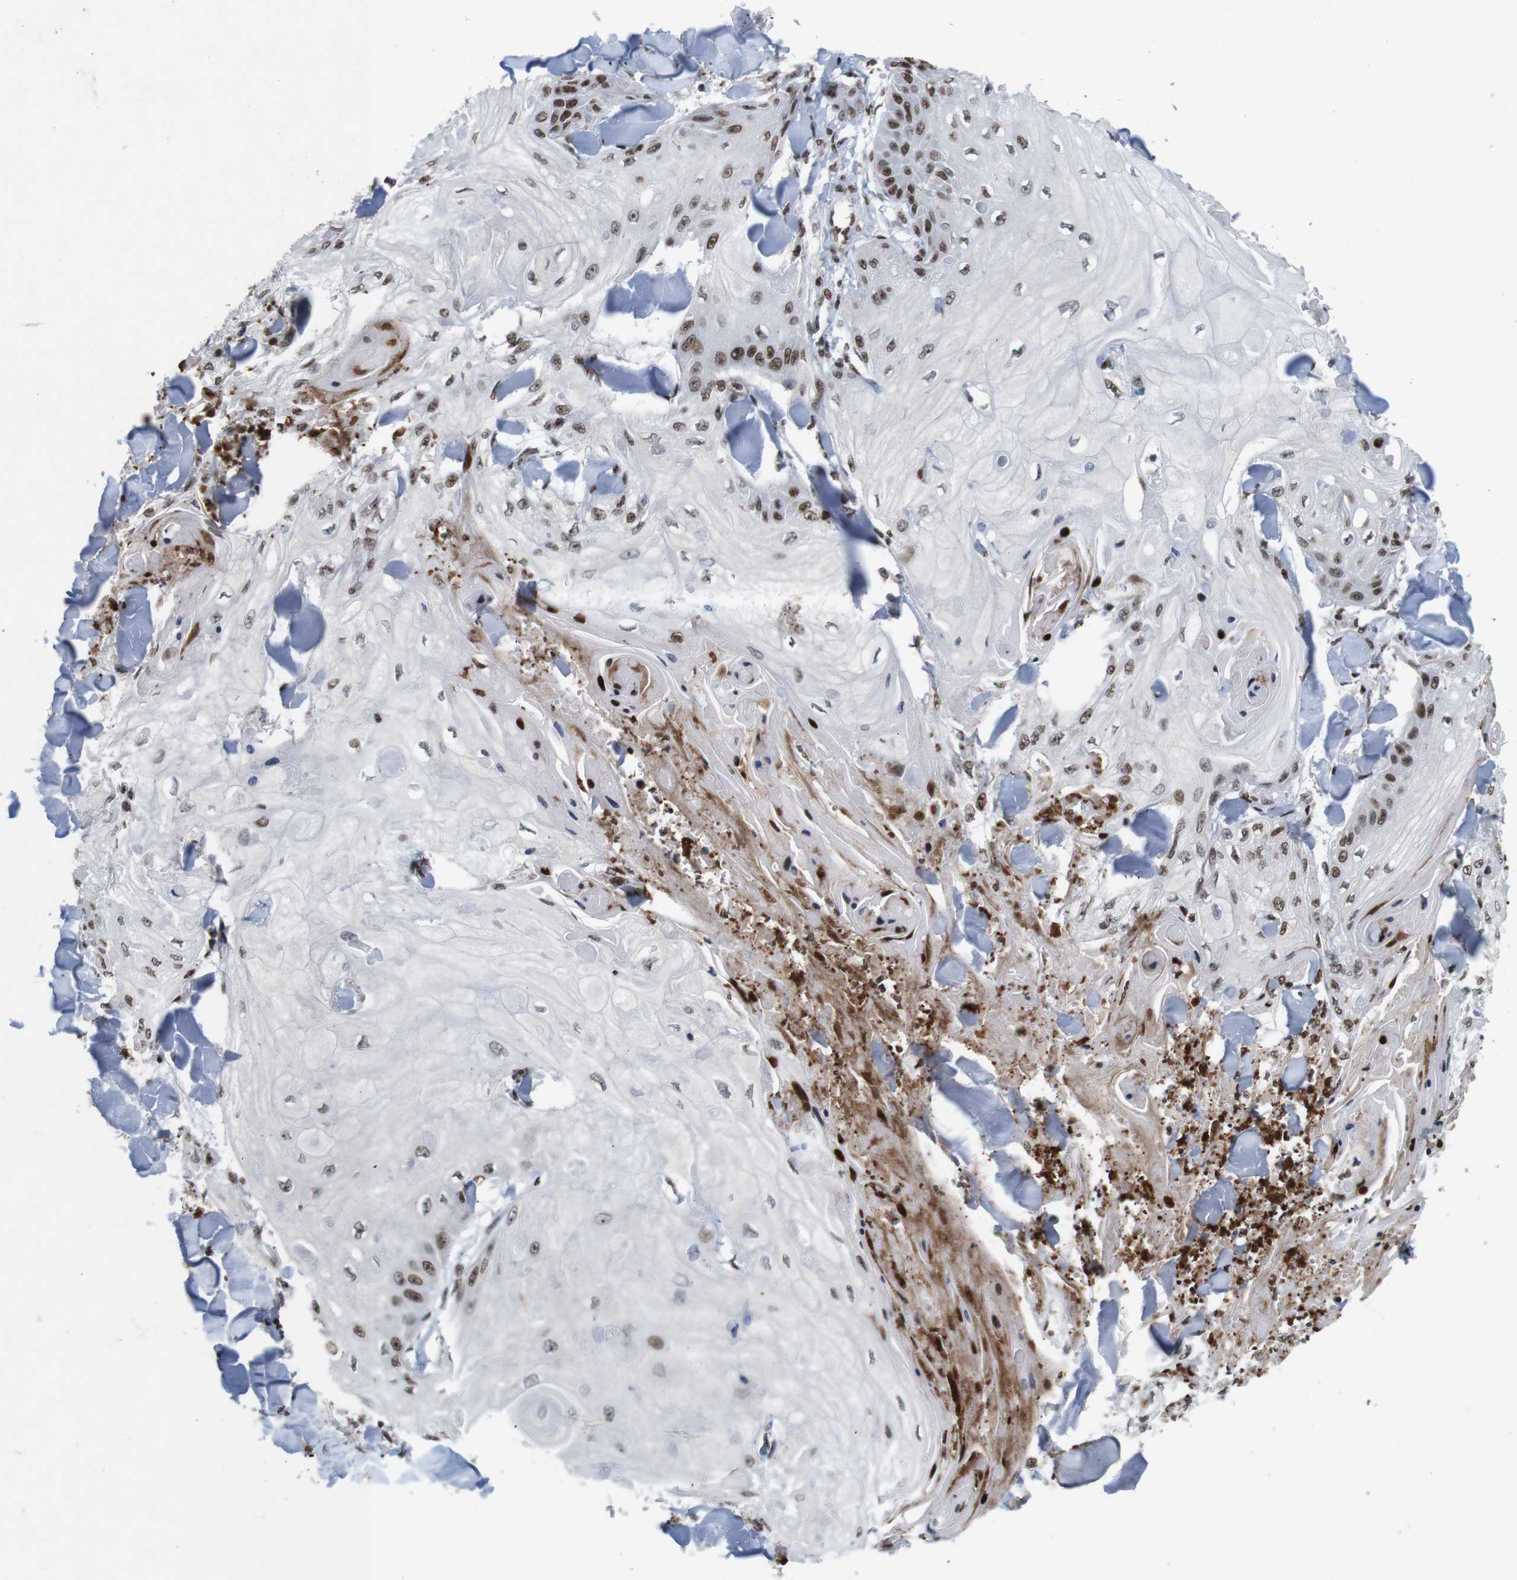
{"staining": {"intensity": "moderate", "quantity": ">75%", "location": "nuclear"}, "tissue": "skin cancer", "cell_type": "Tumor cells", "image_type": "cancer", "snomed": [{"axis": "morphology", "description": "Squamous cell carcinoma, NOS"}, {"axis": "topography", "description": "Skin"}], "caption": "Immunohistochemical staining of skin cancer displays medium levels of moderate nuclear protein staining in about >75% of tumor cells.", "gene": "MAGEH1", "patient": {"sex": "male", "age": 74}}